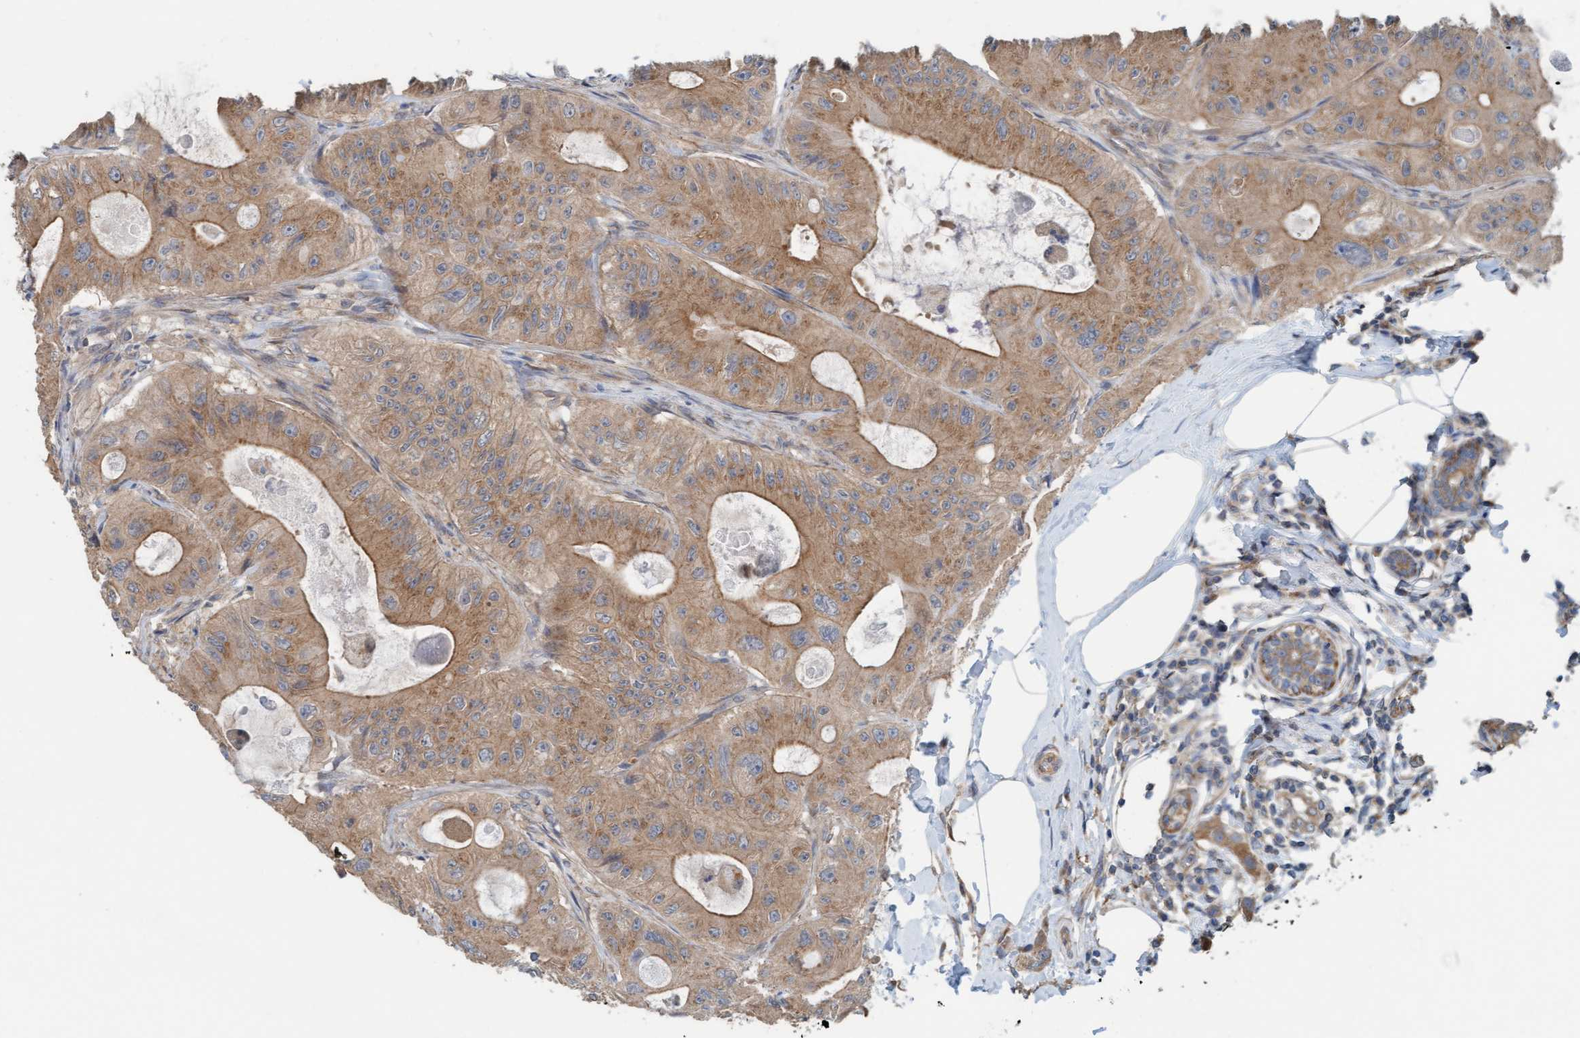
{"staining": {"intensity": "moderate", "quantity": ">75%", "location": "cytoplasmic/membranous"}, "tissue": "colorectal cancer", "cell_type": "Tumor cells", "image_type": "cancer", "snomed": [{"axis": "morphology", "description": "Adenocarcinoma, NOS"}, {"axis": "topography", "description": "Colon"}], "caption": "There is medium levels of moderate cytoplasmic/membranous staining in tumor cells of colorectal cancer, as demonstrated by immunohistochemical staining (brown color).", "gene": "UBAP1", "patient": {"sex": "female", "age": 46}}